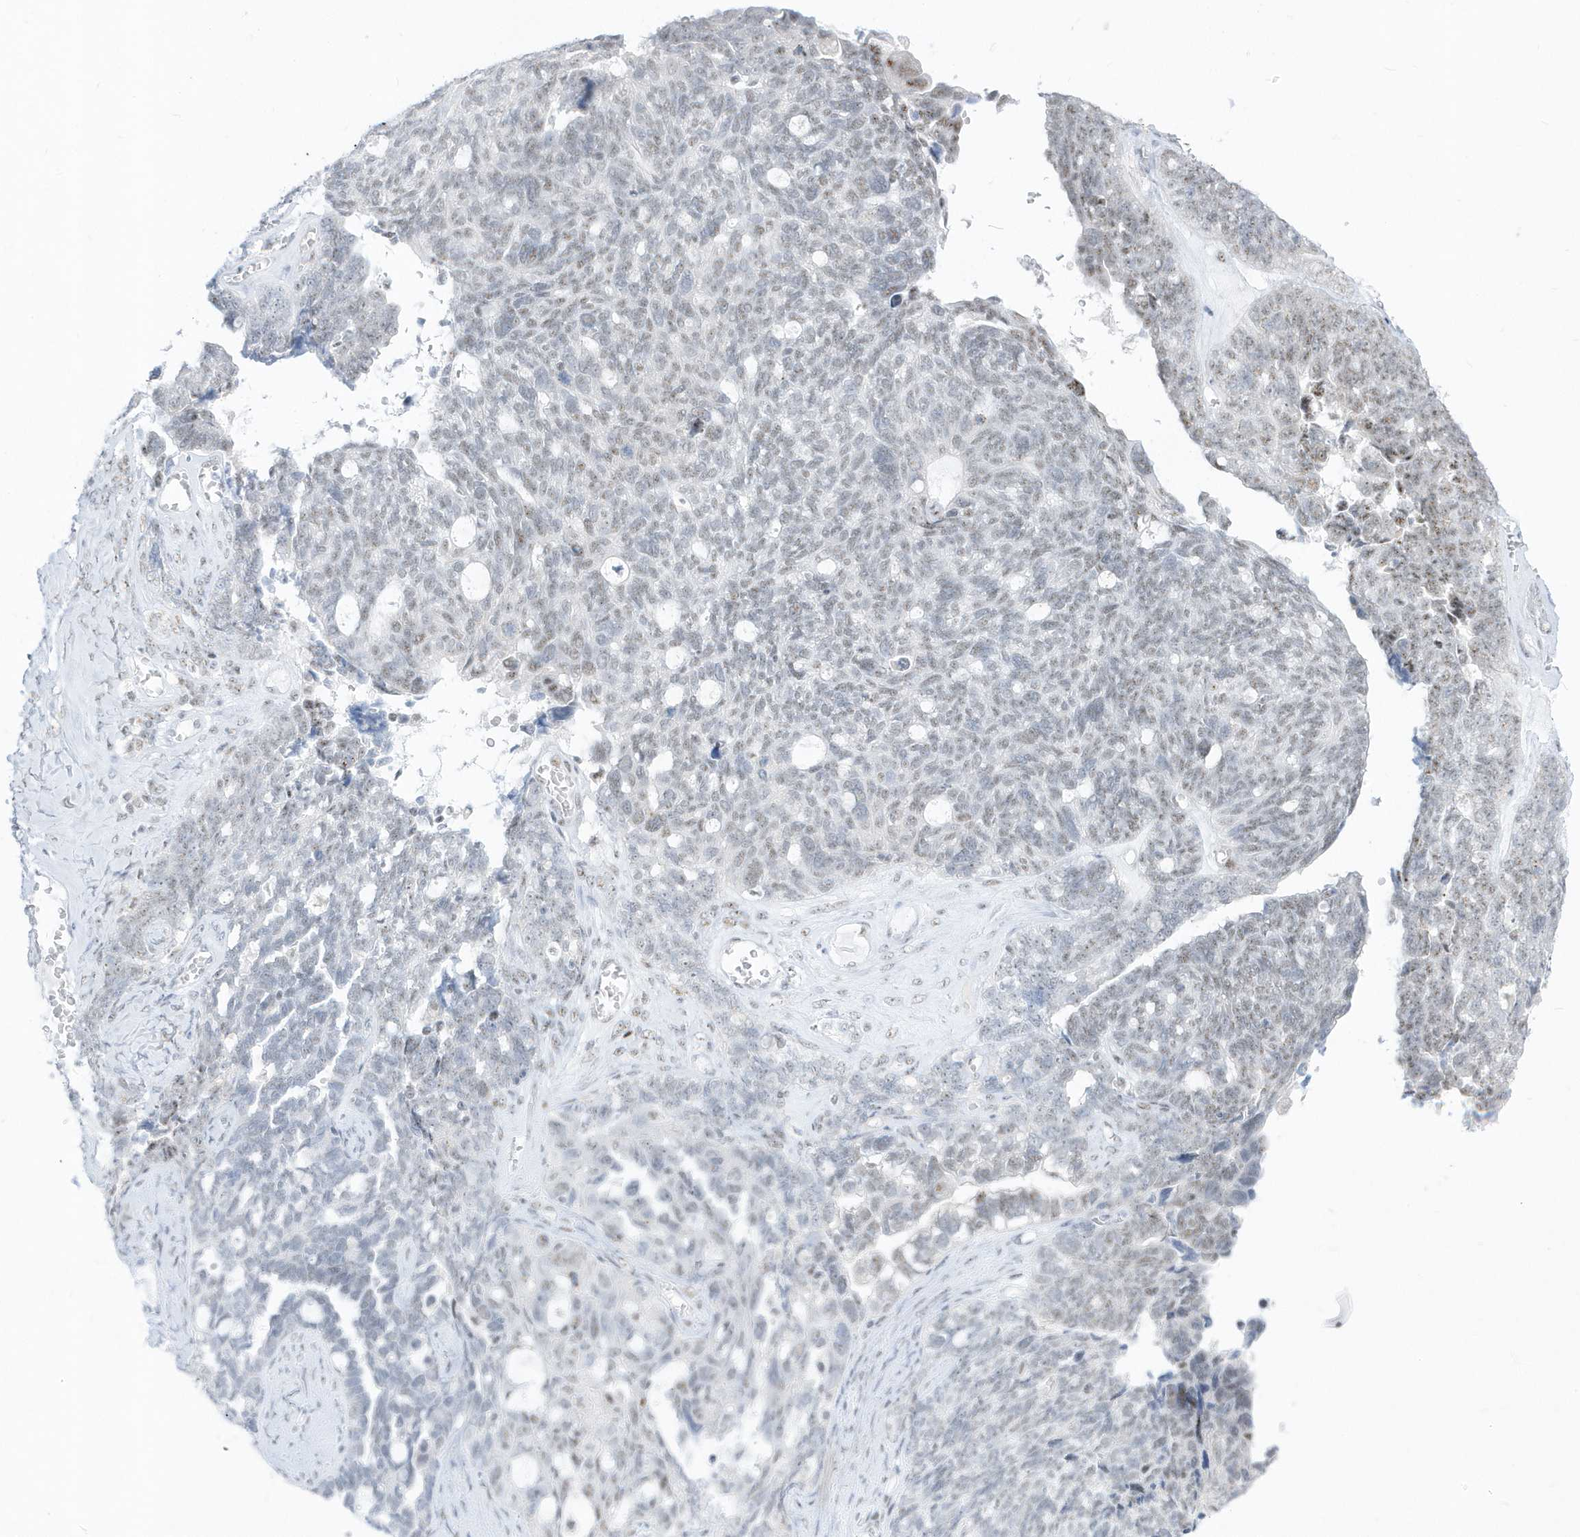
{"staining": {"intensity": "weak", "quantity": "<25%", "location": "nuclear"}, "tissue": "ovarian cancer", "cell_type": "Tumor cells", "image_type": "cancer", "snomed": [{"axis": "morphology", "description": "Cystadenocarcinoma, serous, NOS"}, {"axis": "topography", "description": "Ovary"}], "caption": "Immunohistochemical staining of serous cystadenocarcinoma (ovarian) shows no significant staining in tumor cells.", "gene": "PLEKHN1", "patient": {"sex": "female", "age": 79}}